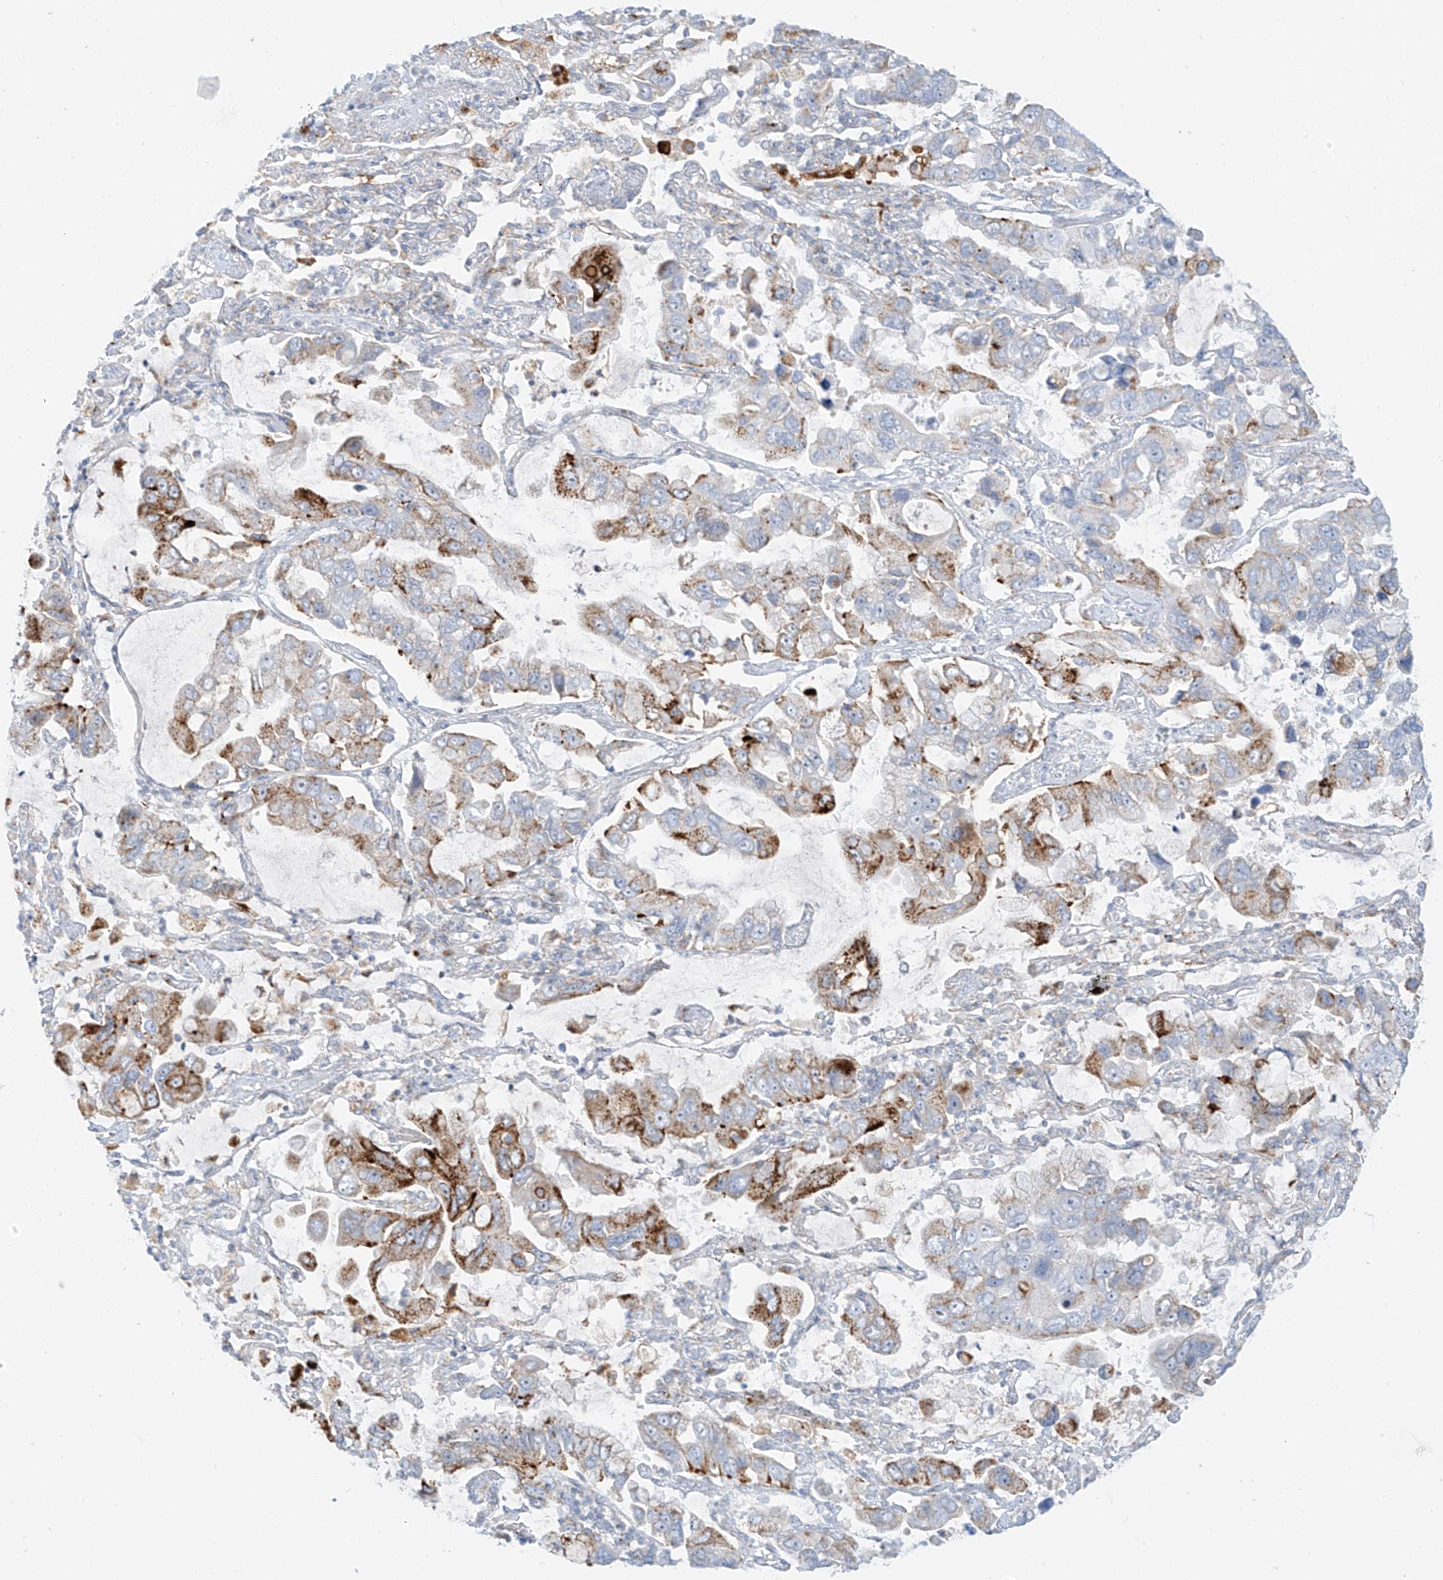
{"staining": {"intensity": "moderate", "quantity": "25%-75%", "location": "cytoplasmic/membranous"}, "tissue": "lung cancer", "cell_type": "Tumor cells", "image_type": "cancer", "snomed": [{"axis": "morphology", "description": "Adenocarcinoma, NOS"}, {"axis": "topography", "description": "Lung"}], "caption": "High-power microscopy captured an IHC micrograph of lung cancer, revealing moderate cytoplasmic/membranous staining in approximately 25%-75% of tumor cells.", "gene": "SLC35F6", "patient": {"sex": "male", "age": 64}}